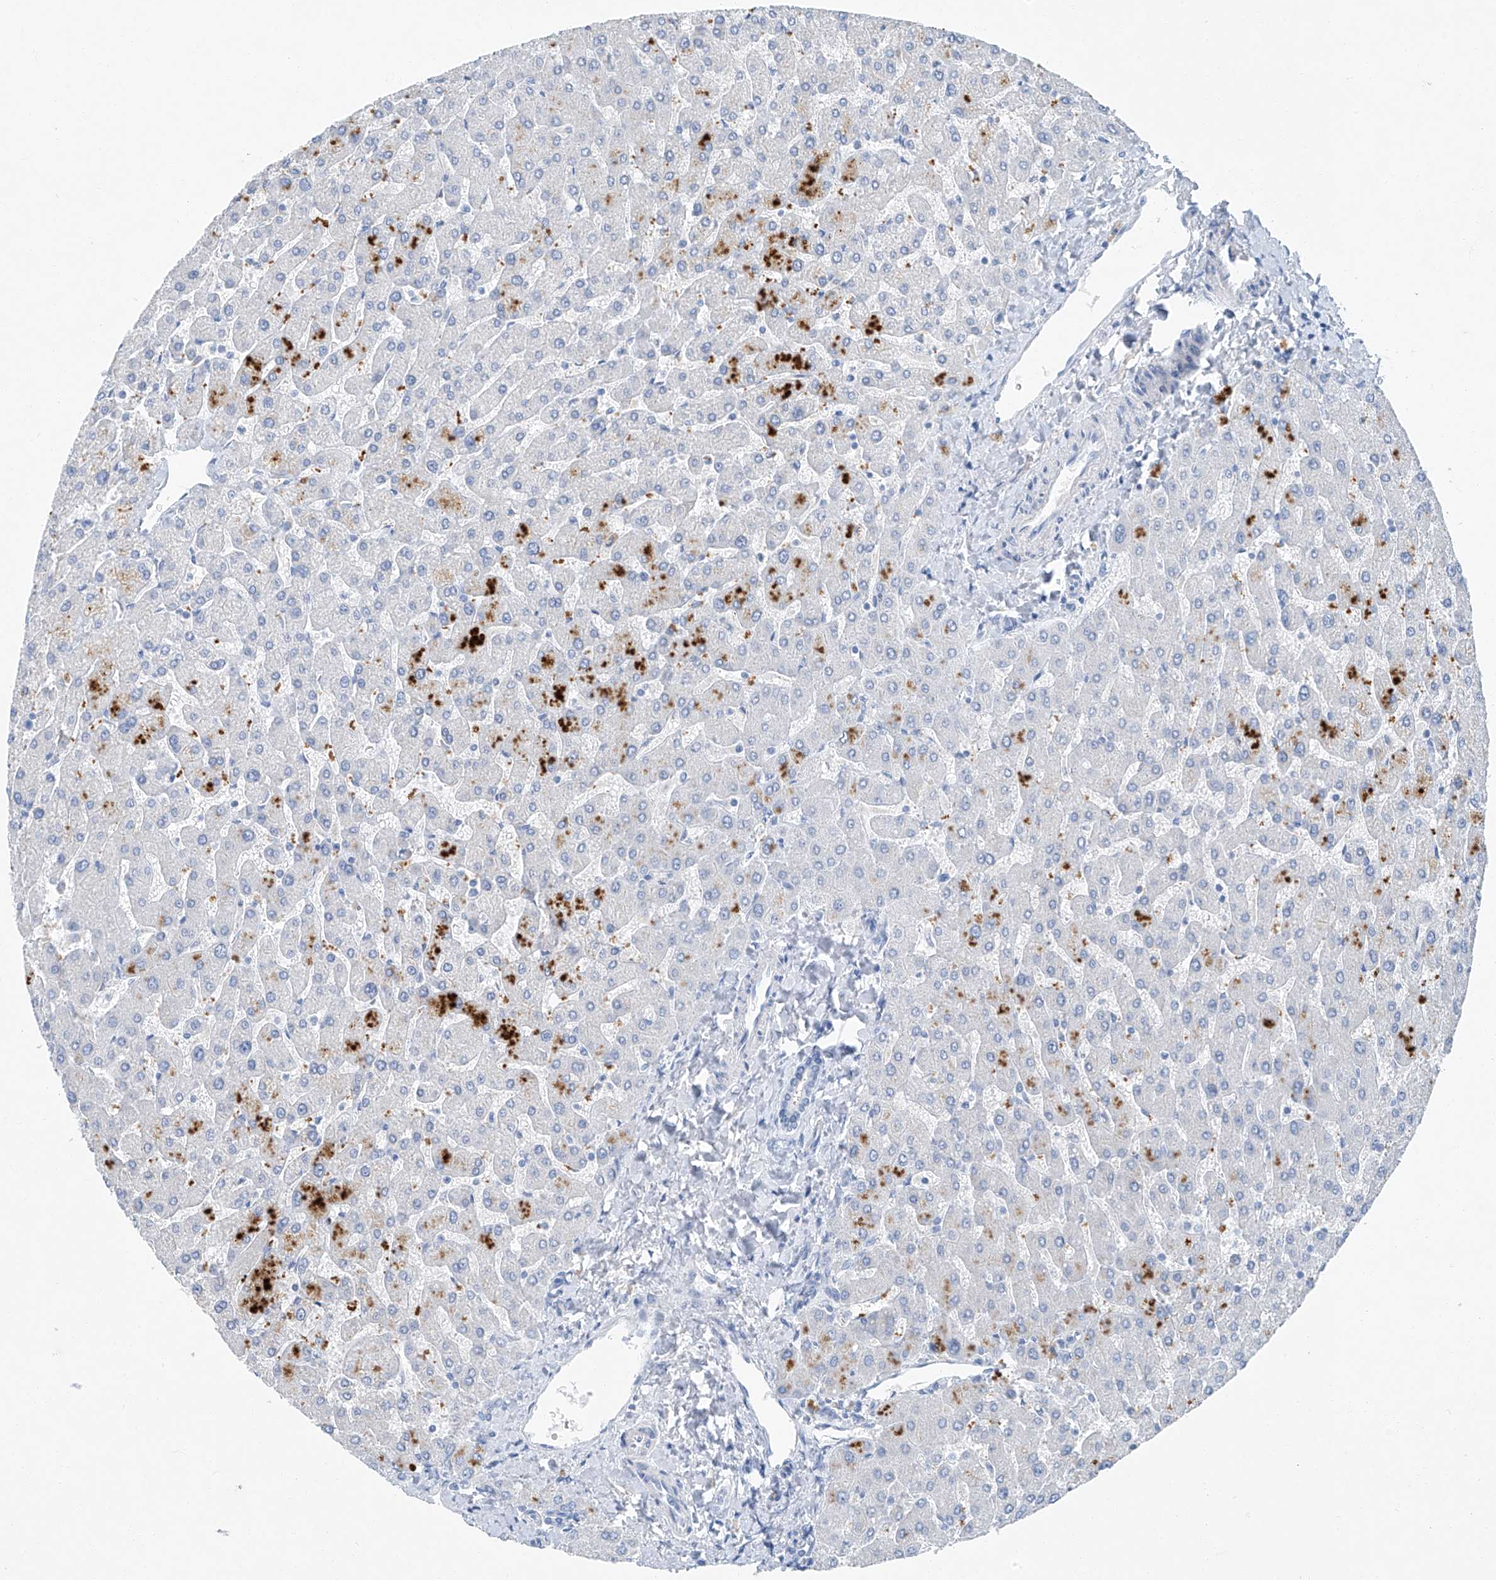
{"staining": {"intensity": "negative", "quantity": "none", "location": "none"}, "tissue": "liver", "cell_type": "Cholangiocytes", "image_type": "normal", "snomed": [{"axis": "morphology", "description": "Normal tissue, NOS"}, {"axis": "topography", "description": "Liver"}], "caption": "This is a photomicrograph of IHC staining of normal liver, which shows no expression in cholangiocytes.", "gene": "C1orf87", "patient": {"sex": "male", "age": 55}}